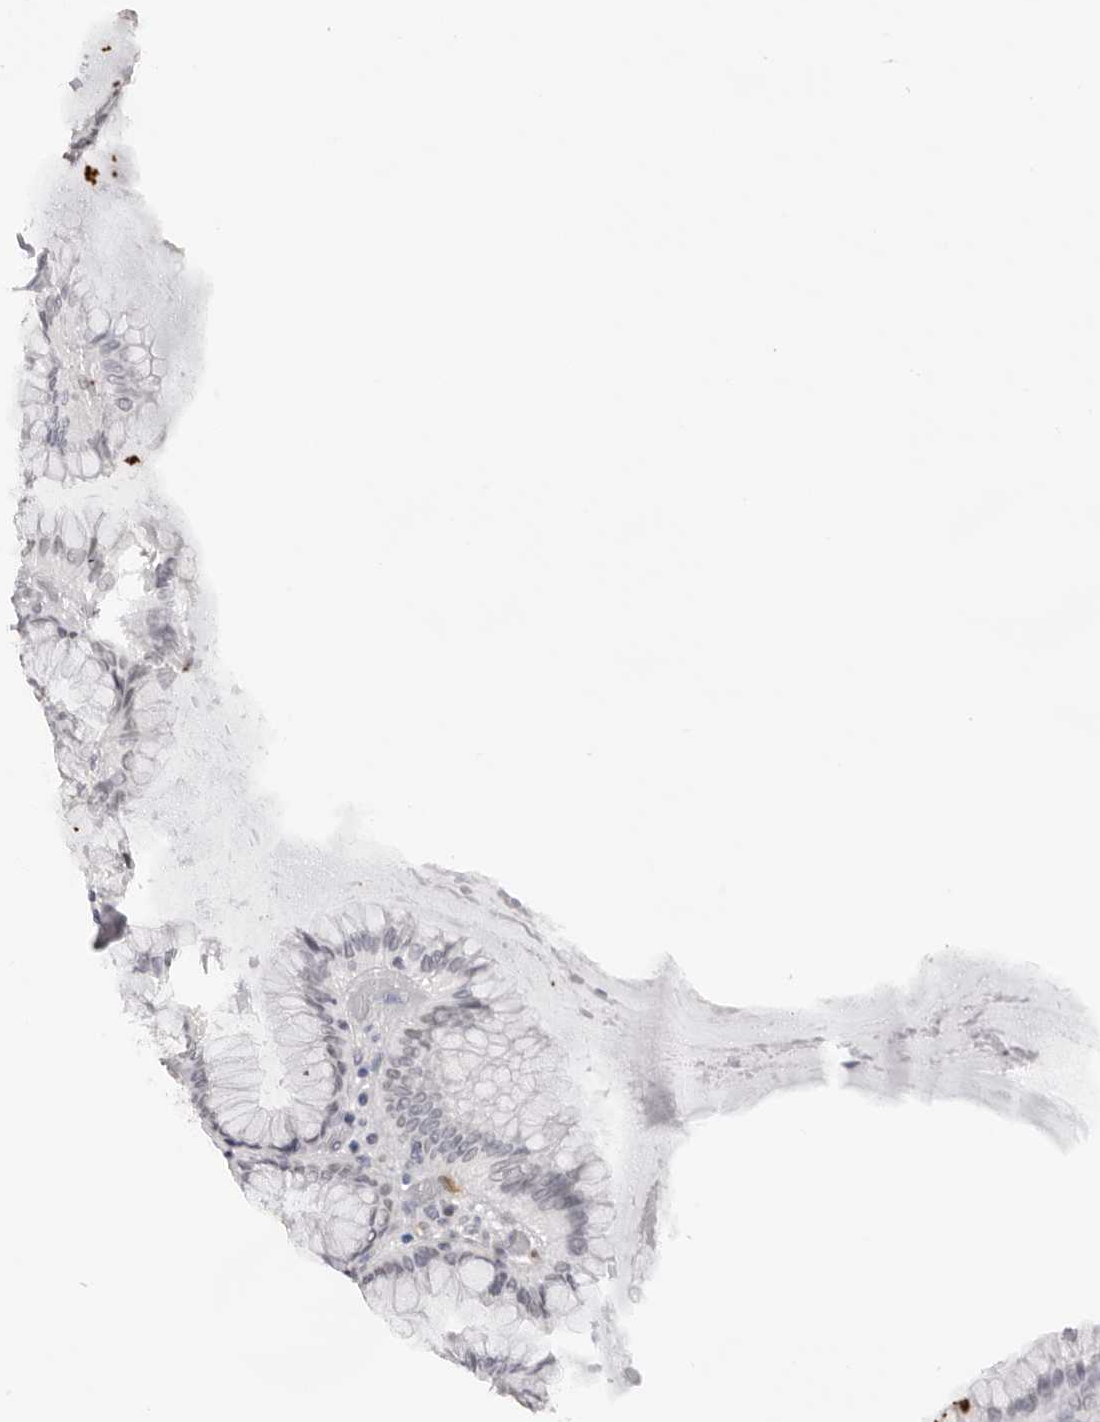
{"staining": {"intensity": "negative", "quantity": "none", "location": "none"}, "tissue": "stomach", "cell_type": "Glandular cells", "image_type": "normal", "snomed": [{"axis": "morphology", "description": "Normal tissue, NOS"}, {"axis": "topography", "description": "Stomach, lower"}], "caption": "The image demonstrates no significant expression in glandular cells of stomach. (DAB IHC, high magnification).", "gene": "KLK12", "patient": {"sex": "female", "age": 76}}